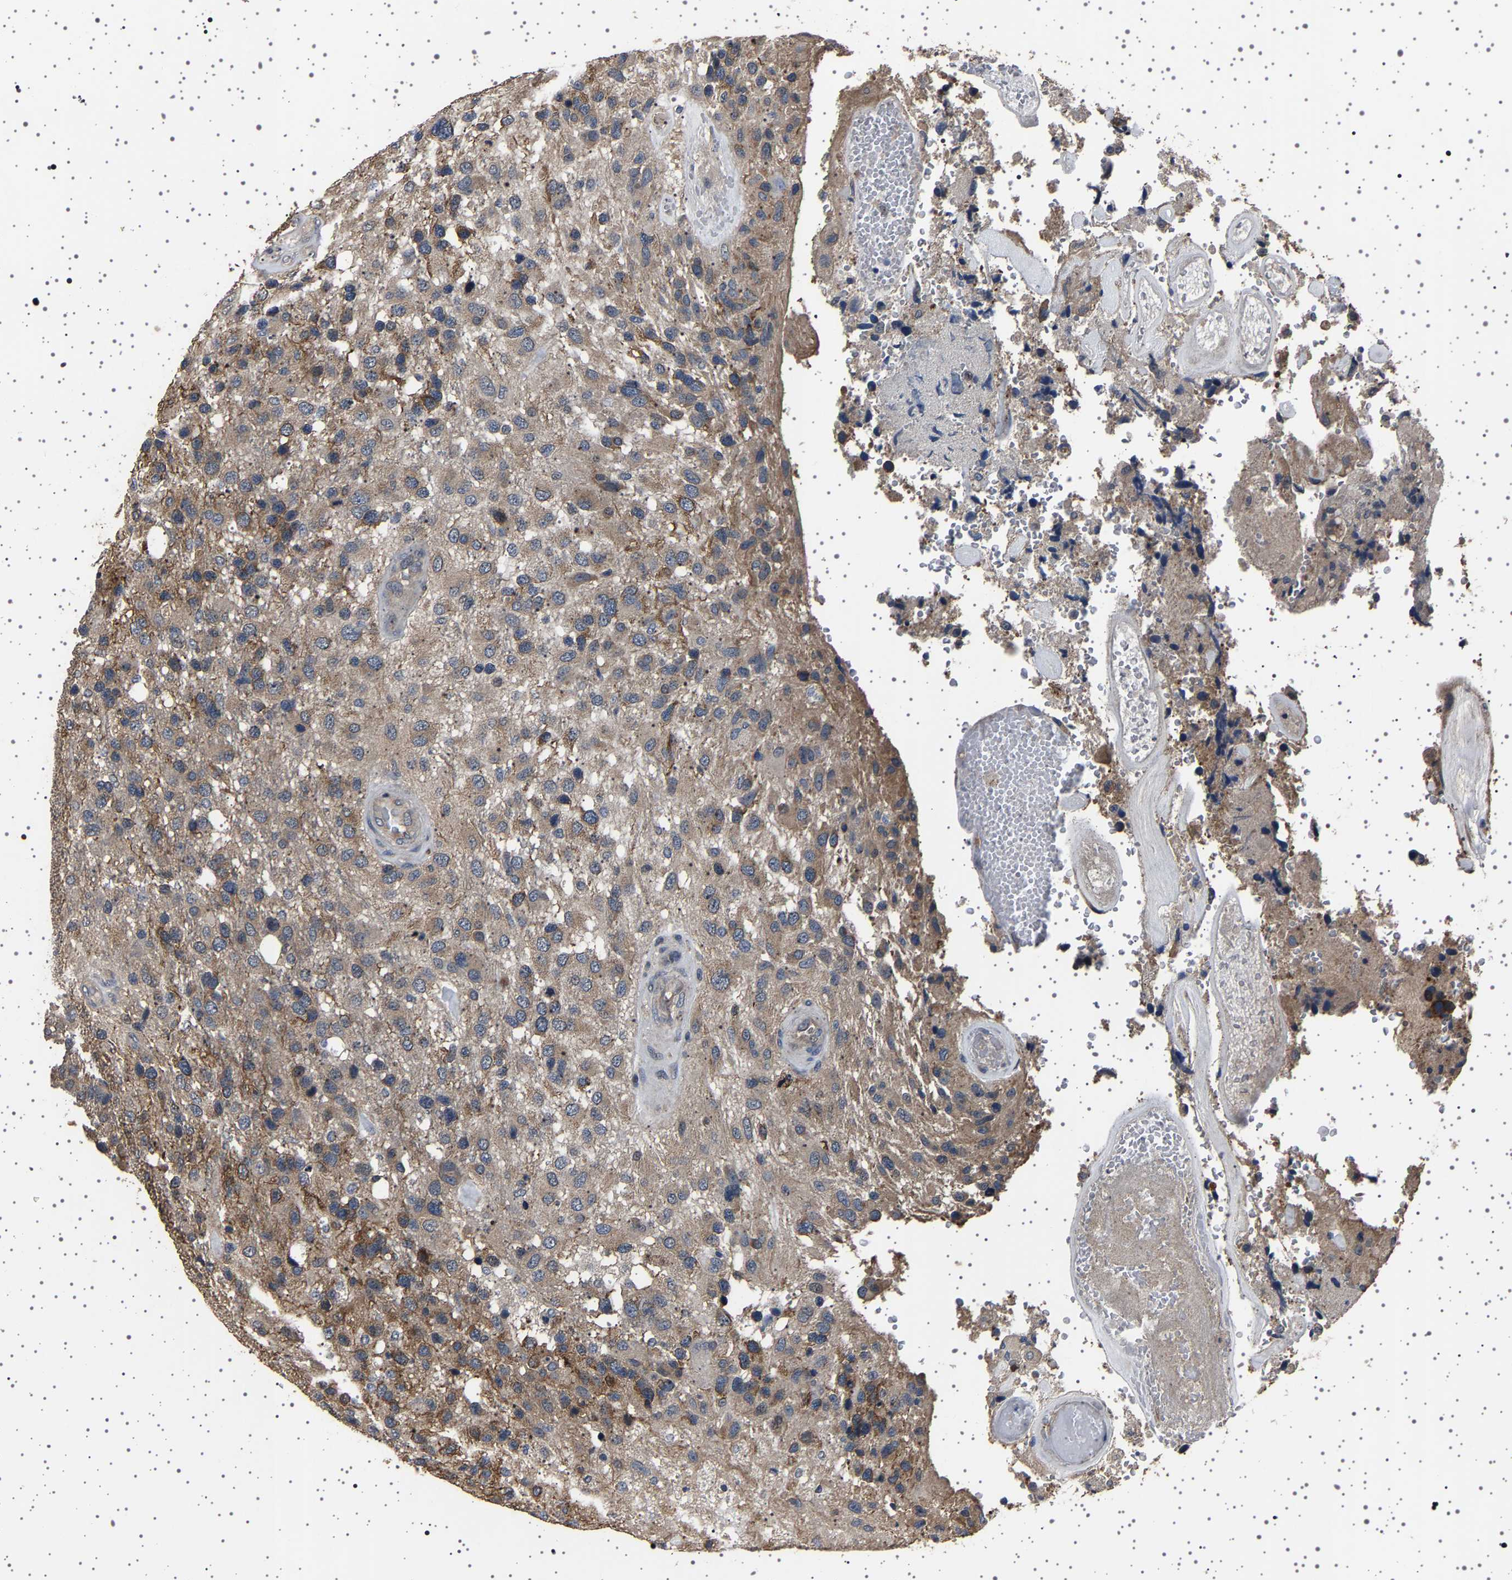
{"staining": {"intensity": "weak", "quantity": "25%-75%", "location": "cytoplasmic/membranous"}, "tissue": "glioma", "cell_type": "Tumor cells", "image_type": "cancer", "snomed": [{"axis": "morphology", "description": "Glioma, malignant, High grade"}, {"axis": "topography", "description": "Brain"}], "caption": "An image showing weak cytoplasmic/membranous staining in about 25%-75% of tumor cells in glioma, as visualized by brown immunohistochemical staining.", "gene": "NCKAP1", "patient": {"sex": "female", "age": 58}}